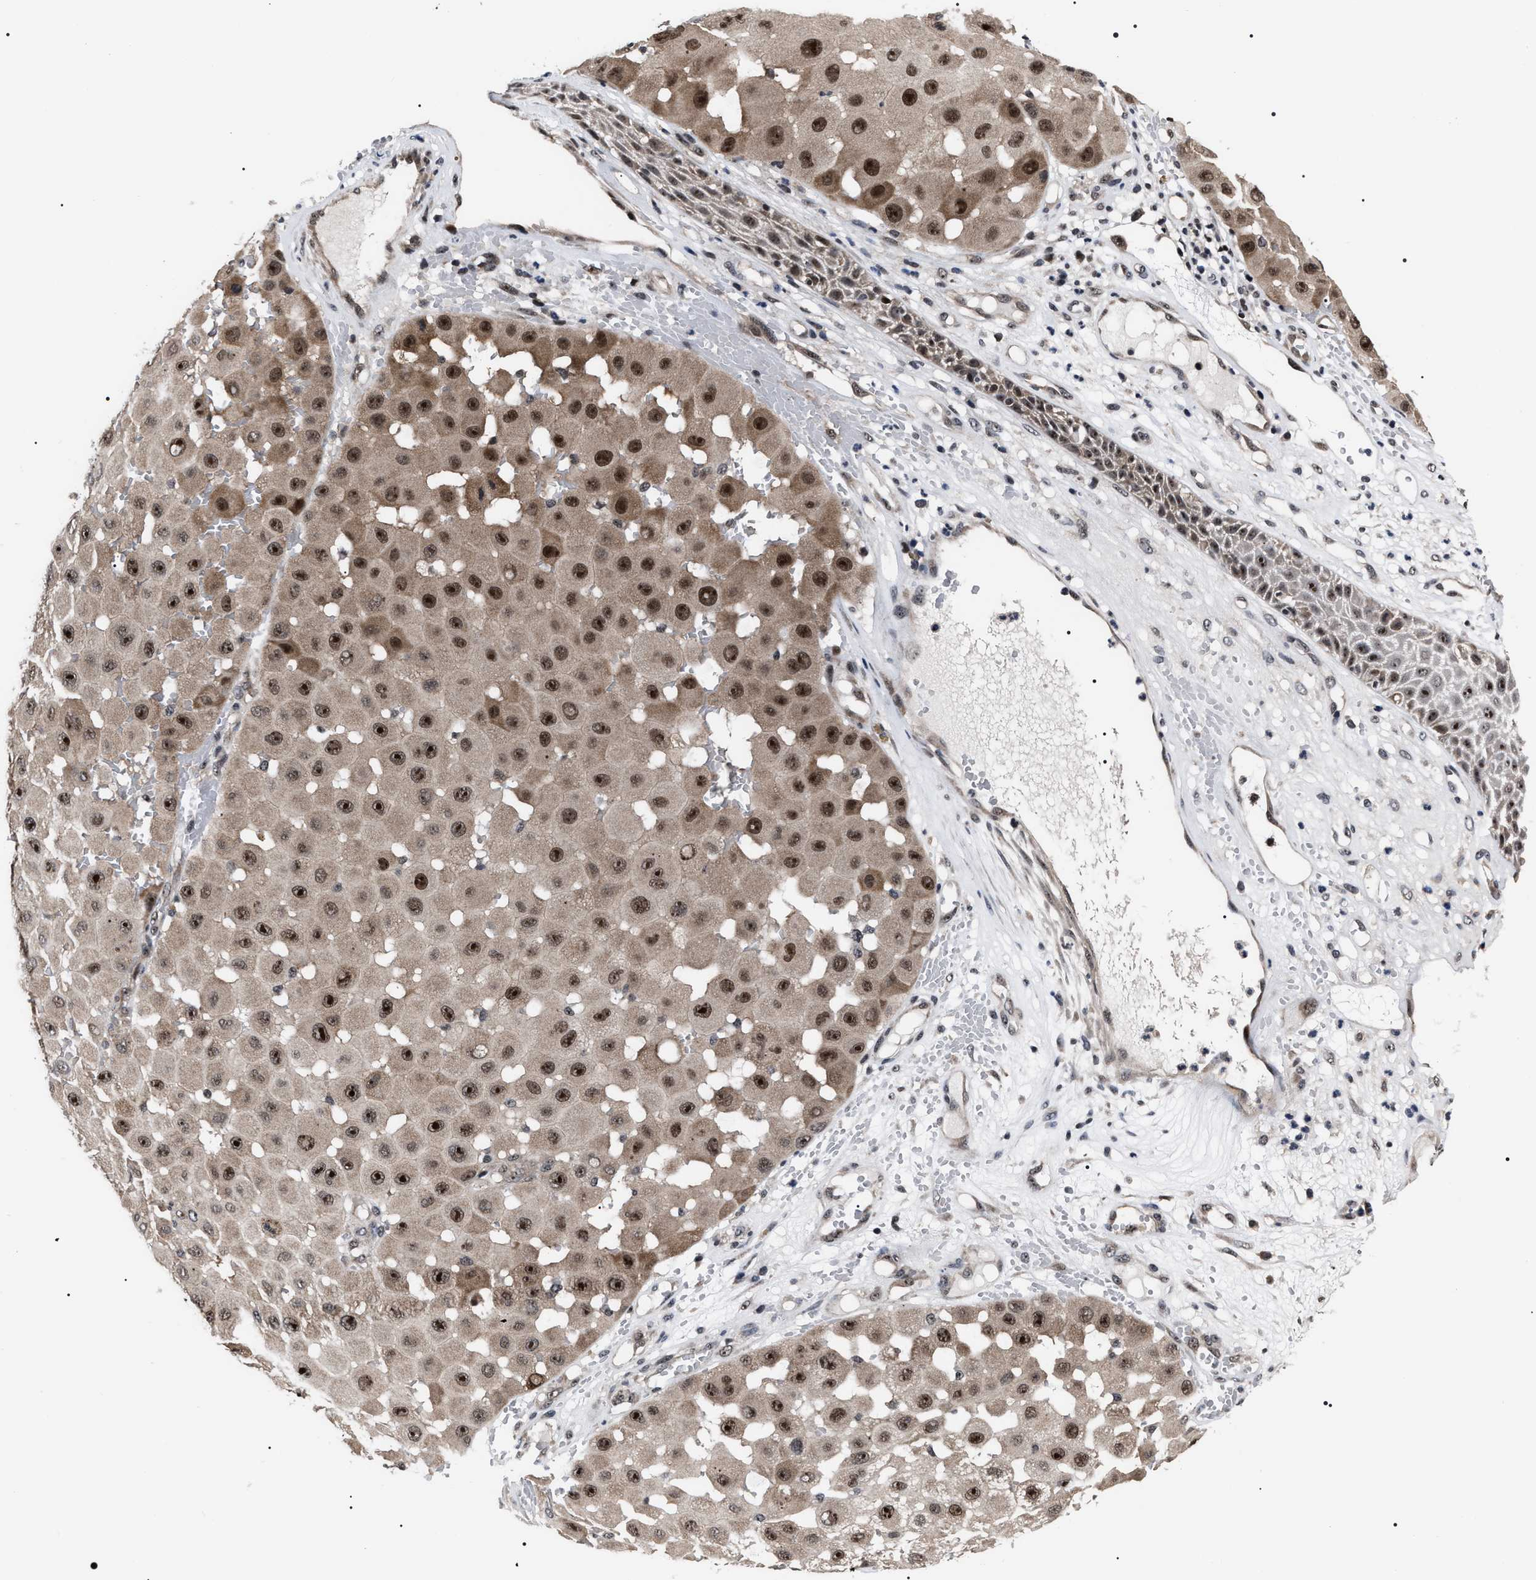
{"staining": {"intensity": "moderate", "quantity": ">75%", "location": "cytoplasmic/membranous,nuclear"}, "tissue": "melanoma", "cell_type": "Tumor cells", "image_type": "cancer", "snomed": [{"axis": "morphology", "description": "Malignant melanoma, NOS"}, {"axis": "topography", "description": "Skin"}], "caption": "Malignant melanoma stained for a protein (brown) reveals moderate cytoplasmic/membranous and nuclear positive expression in approximately >75% of tumor cells.", "gene": "CSNK2A1", "patient": {"sex": "female", "age": 81}}